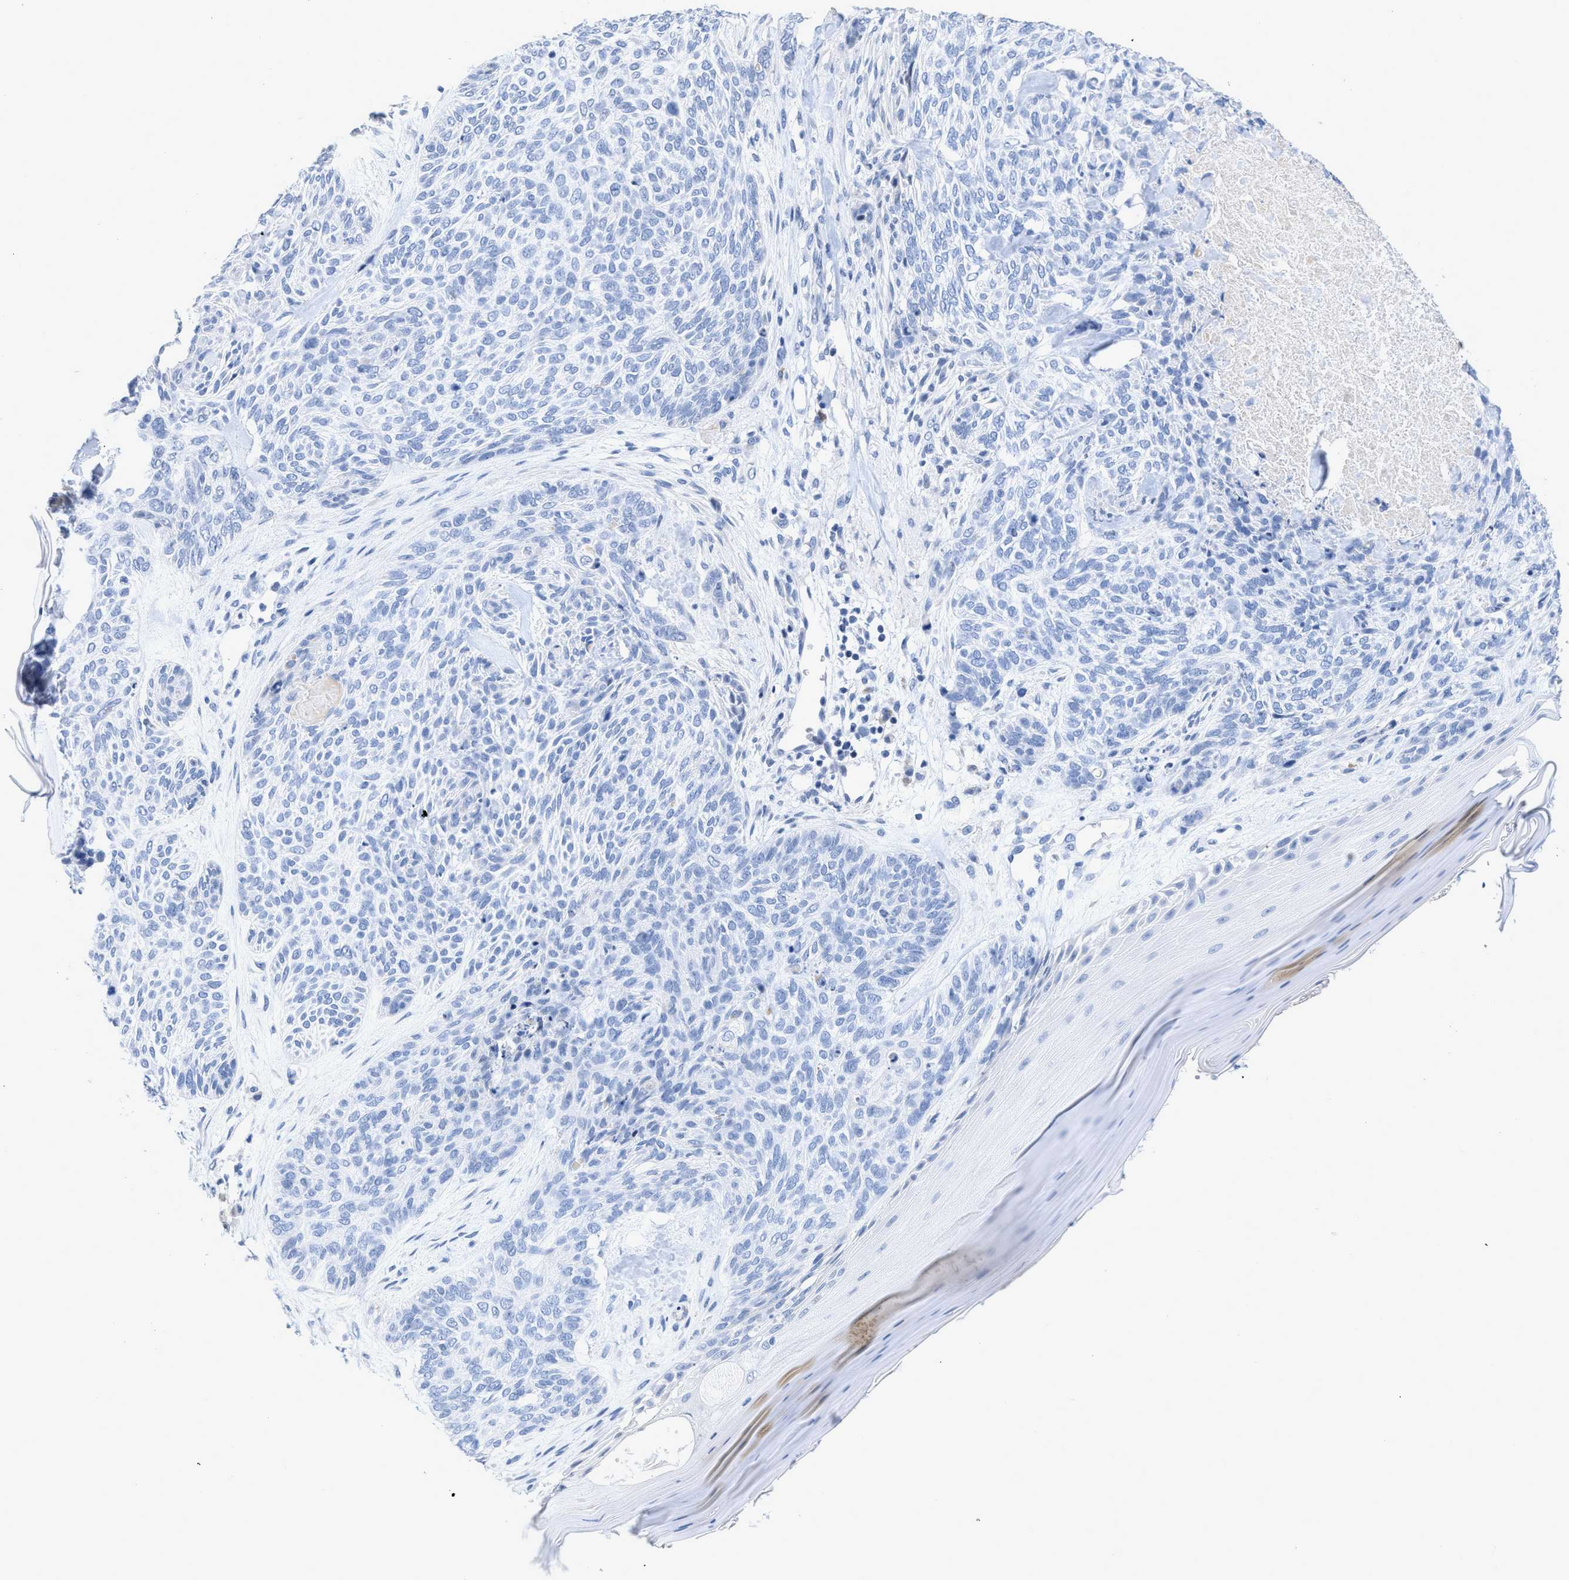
{"staining": {"intensity": "negative", "quantity": "none", "location": "none"}, "tissue": "skin cancer", "cell_type": "Tumor cells", "image_type": "cancer", "snomed": [{"axis": "morphology", "description": "Basal cell carcinoma"}, {"axis": "topography", "description": "Skin"}], "caption": "High magnification brightfield microscopy of skin basal cell carcinoma stained with DAB (brown) and counterstained with hematoxylin (blue): tumor cells show no significant positivity.", "gene": "CRYM", "patient": {"sex": "male", "age": 55}}